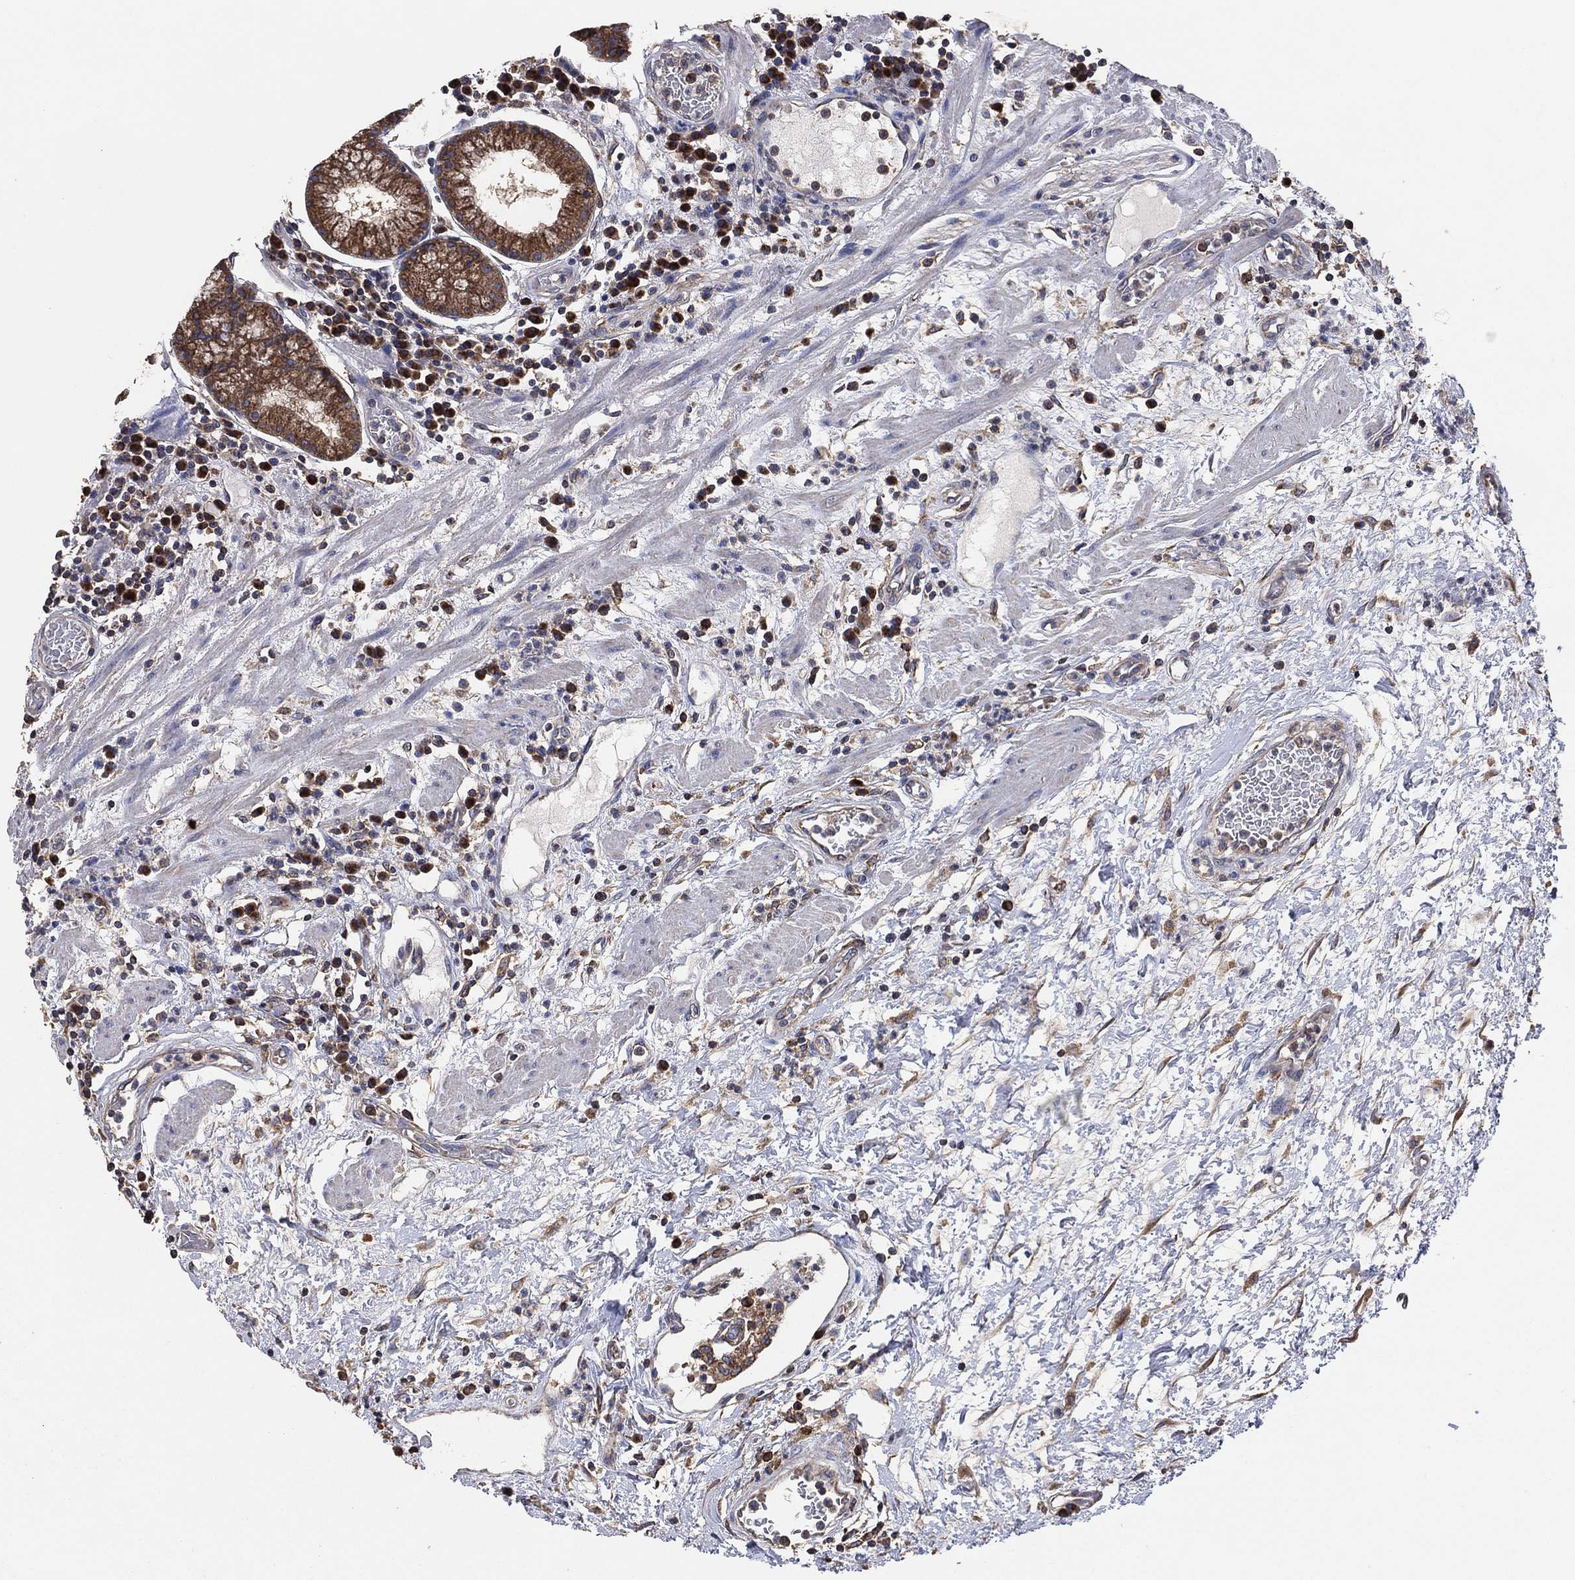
{"staining": {"intensity": "strong", "quantity": "<25%", "location": "cytoplasmic/membranous"}, "tissue": "stomach", "cell_type": "Glandular cells", "image_type": "normal", "snomed": [{"axis": "morphology", "description": "Normal tissue, NOS"}, {"axis": "morphology", "description": "Adenocarcinoma, NOS"}, {"axis": "topography", "description": "Stomach"}], "caption": "Stomach stained with DAB immunohistochemistry shows medium levels of strong cytoplasmic/membranous positivity in about <25% of glandular cells. The staining is performed using DAB brown chromogen to label protein expression. The nuclei are counter-stained blue using hematoxylin.", "gene": "LIMD1", "patient": {"sex": "female", "age": 64}}